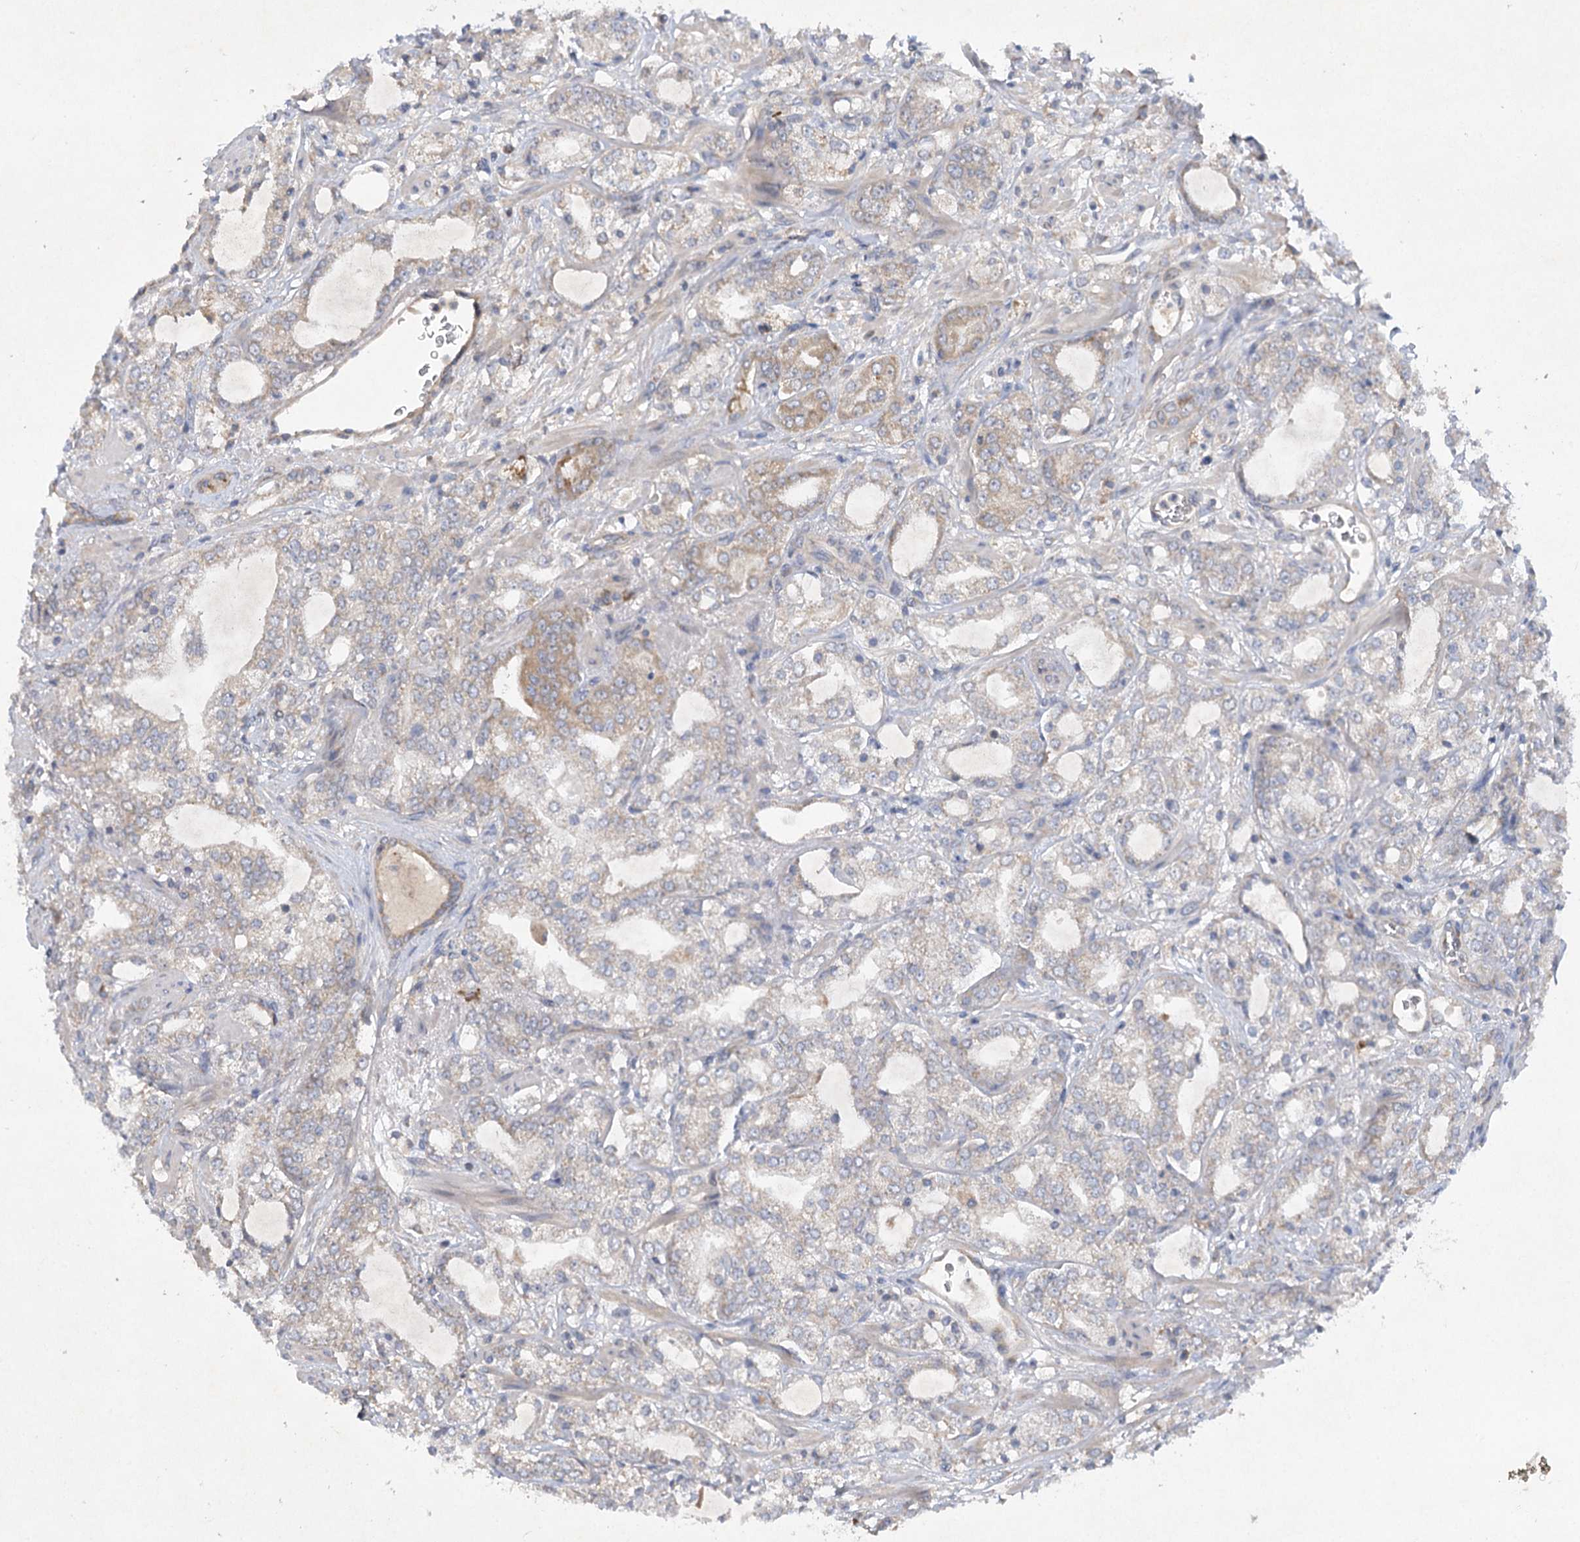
{"staining": {"intensity": "moderate", "quantity": "<25%", "location": "cytoplasmic/membranous"}, "tissue": "prostate cancer", "cell_type": "Tumor cells", "image_type": "cancer", "snomed": [{"axis": "morphology", "description": "Adenocarcinoma, High grade"}, {"axis": "topography", "description": "Prostate"}], "caption": "Prostate adenocarcinoma (high-grade) stained for a protein (brown) reveals moderate cytoplasmic/membranous positive positivity in approximately <25% of tumor cells.", "gene": "TRAF3IP1", "patient": {"sex": "male", "age": 64}}